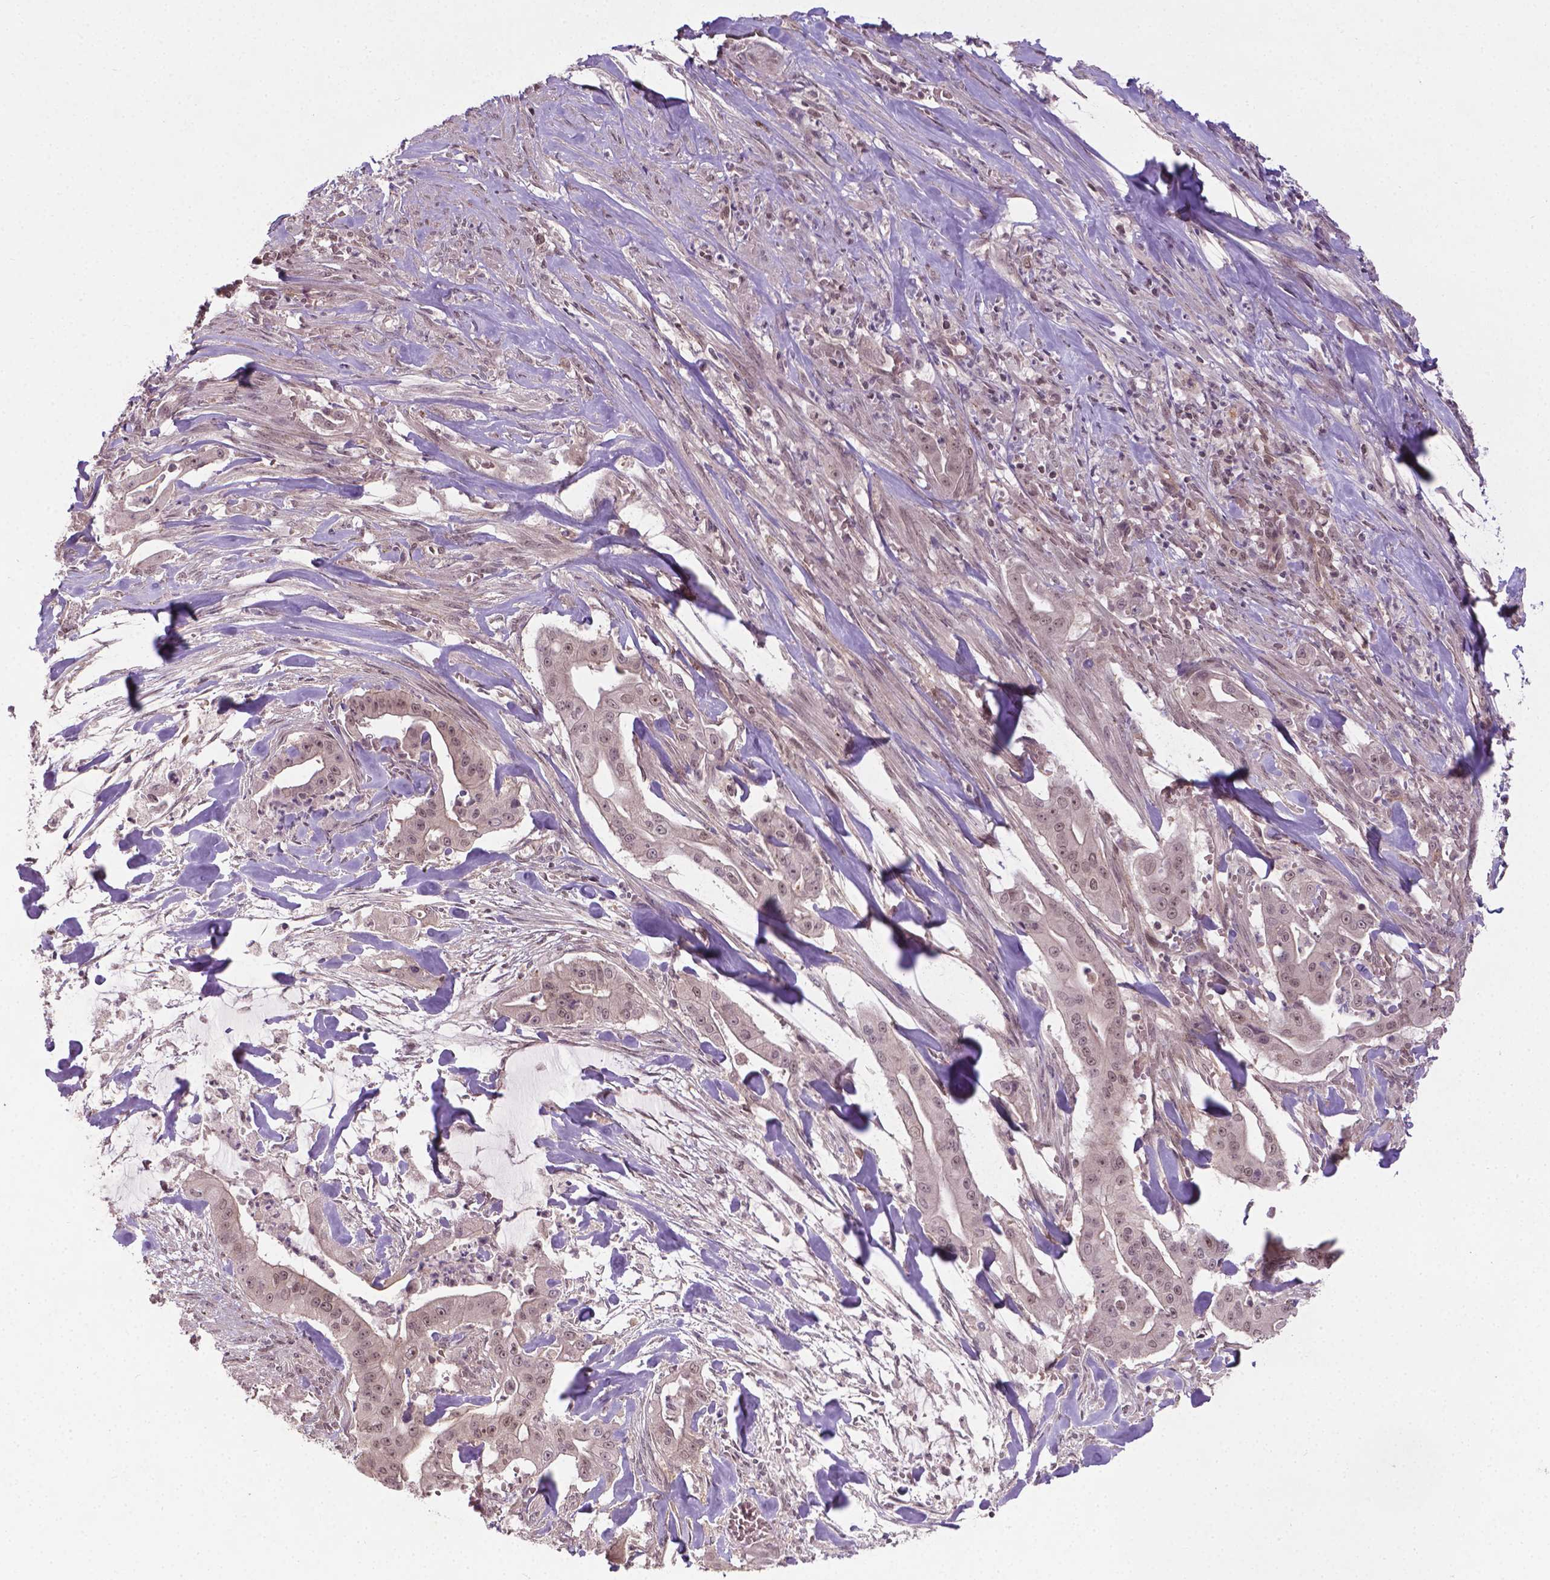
{"staining": {"intensity": "weak", "quantity": ">75%", "location": "cytoplasmic/membranous,nuclear"}, "tissue": "pancreatic cancer", "cell_type": "Tumor cells", "image_type": "cancer", "snomed": [{"axis": "morphology", "description": "Normal tissue, NOS"}, {"axis": "morphology", "description": "Inflammation, NOS"}, {"axis": "morphology", "description": "Adenocarcinoma, NOS"}, {"axis": "topography", "description": "Pancreas"}], "caption": "Tumor cells display low levels of weak cytoplasmic/membranous and nuclear positivity in about >75% of cells in pancreatic cancer. (Stains: DAB in brown, nuclei in blue, Microscopy: brightfield microscopy at high magnification).", "gene": "ANKRD54", "patient": {"sex": "male", "age": 57}}